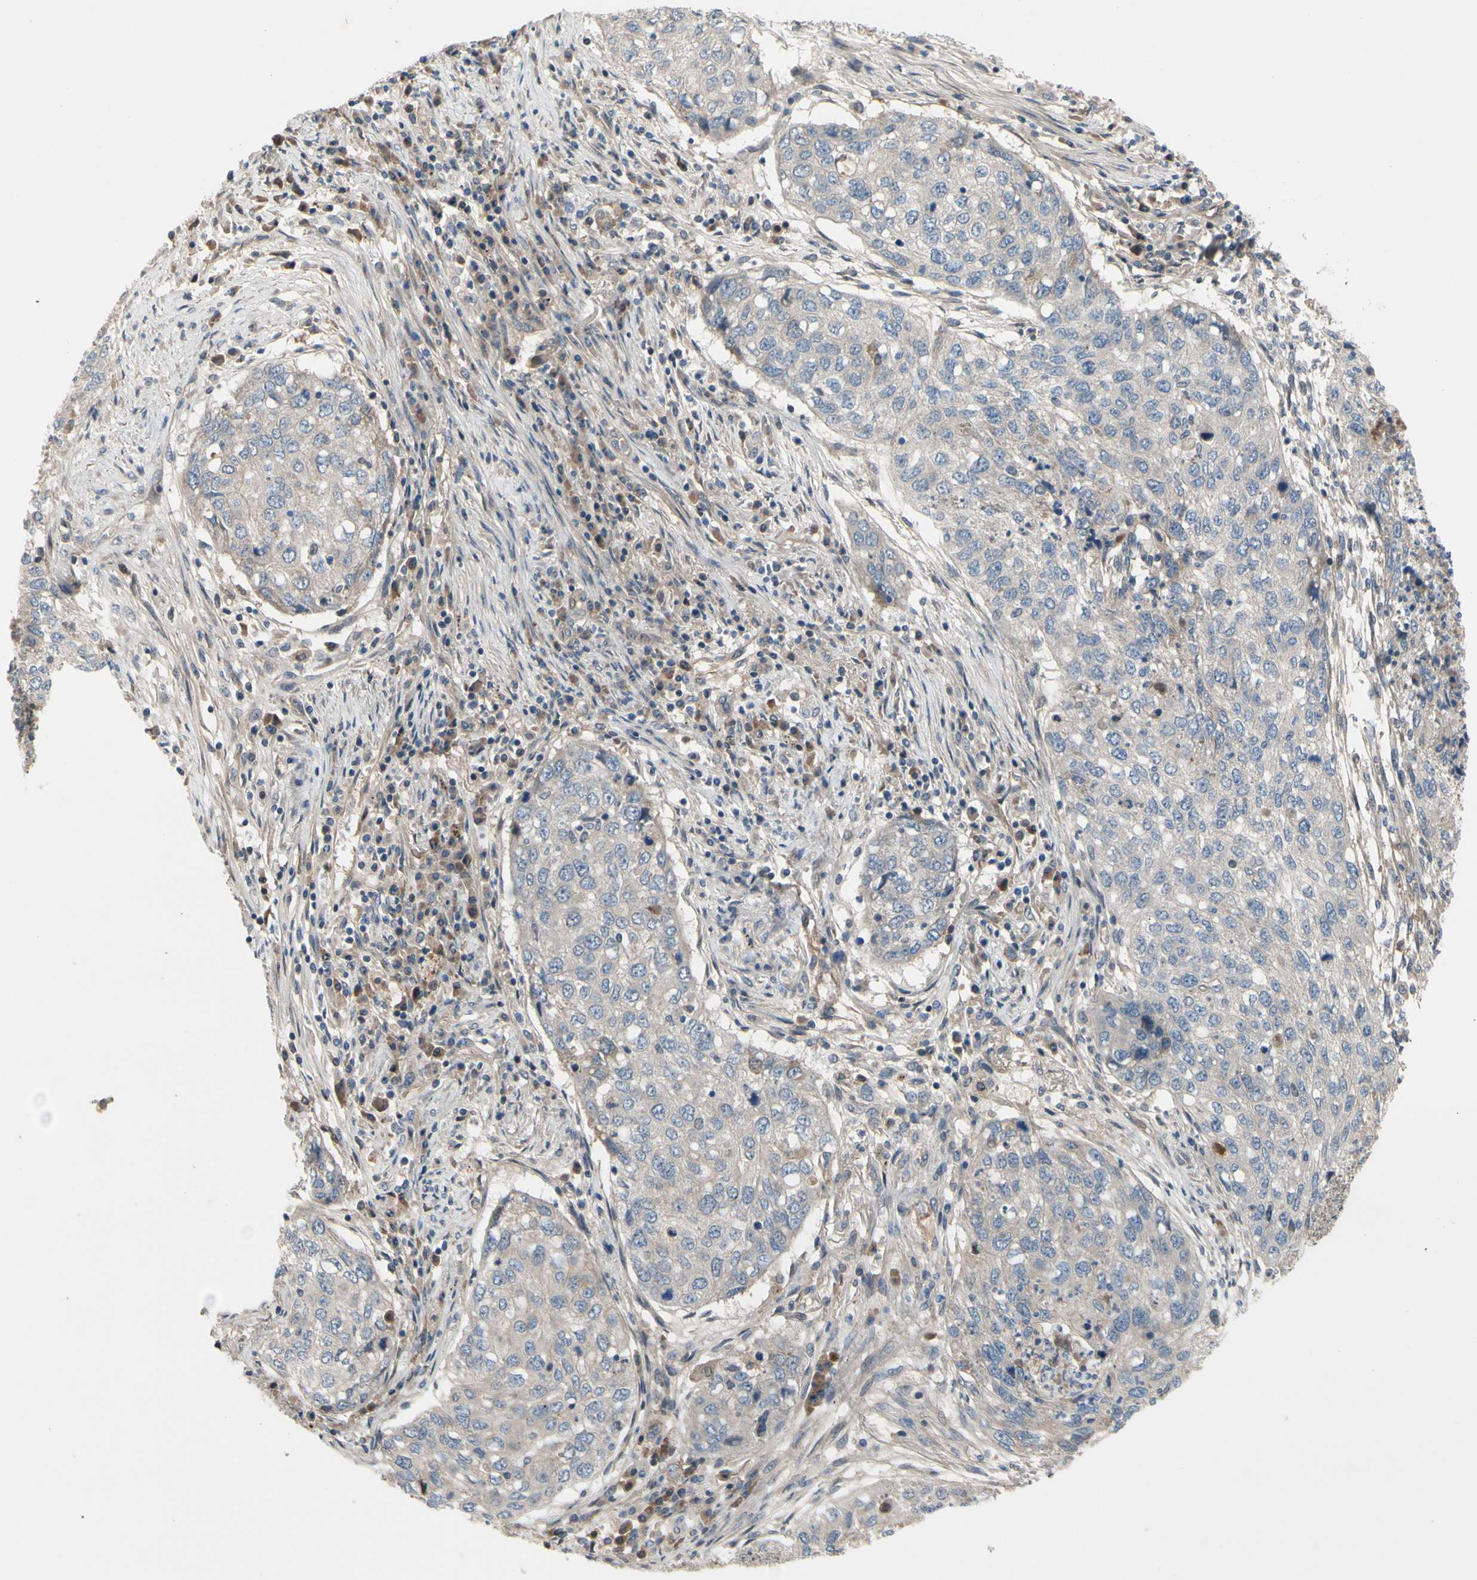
{"staining": {"intensity": "weak", "quantity": "<25%", "location": "cytoplasmic/membranous"}, "tissue": "lung cancer", "cell_type": "Tumor cells", "image_type": "cancer", "snomed": [{"axis": "morphology", "description": "Squamous cell carcinoma, NOS"}, {"axis": "topography", "description": "Lung"}], "caption": "High power microscopy image of an immunohistochemistry (IHC) micrograph of lung cancer (squamous cell carcinoma), revealing no significant positivity in tumor cells. Brightfield microscopy of immunohistochemistry (IHC) stained with DAB (3,3'-diaminobenzidine) (brown) and hematoxylin (blue), captured at high magnification.", "gene": "ICAM5", "patient": {"sex": "female", "age": 63}}